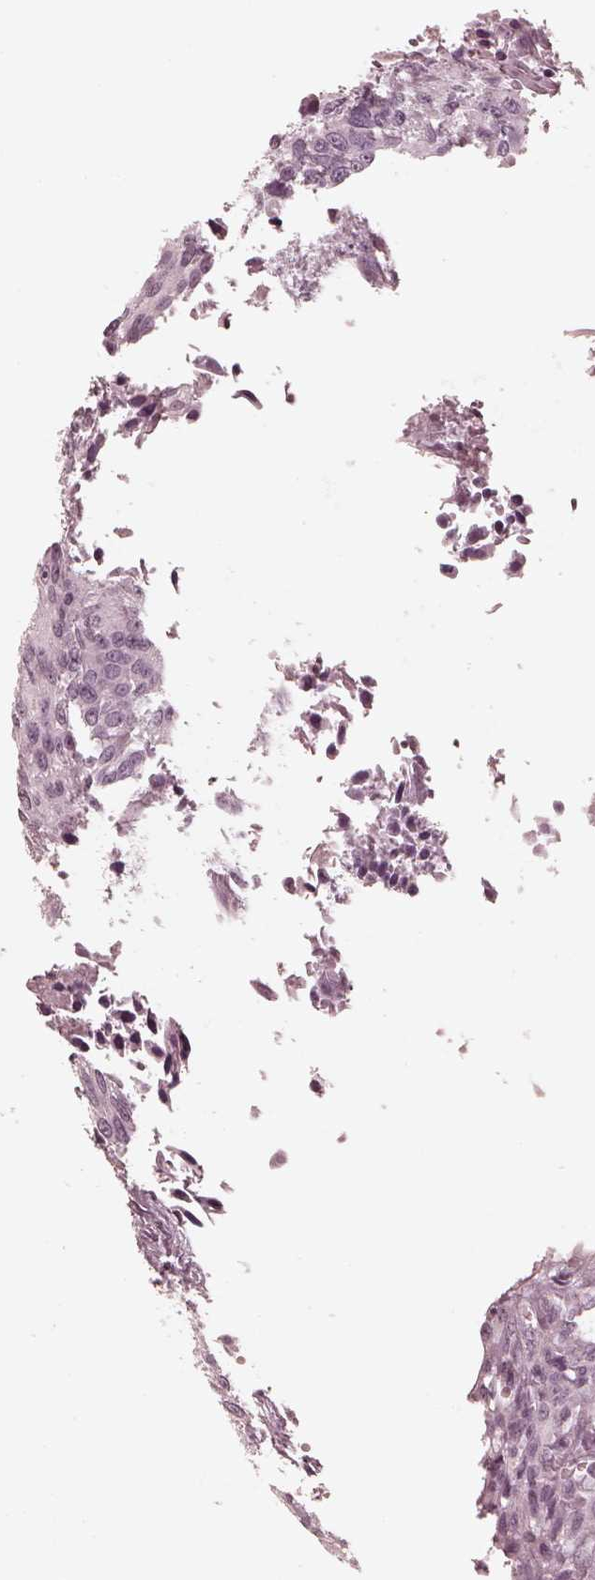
{"staining": {"intensity": "negative", "quantity": "none", "location": "none"}, "tissue": "urothelial cancer", "cell_type": "Tumor cells", "image_type": "cancer", "snomed": [{"axis": "morphology", "description": "Urothelial carcinoma, NOS"}, {"axis": "topography", "description": "Urinary bladder"}], "caption": "The photomicrograph demonstrates no staining of tumor cells in transitional cell carcinoma. (Stains: DAB IHC with hematoxylin counter stain, Microscopy: brightfield microscopy at high magnification).", "gene": "ADRB3", "patient": {"sex": "male", "age": 55}}